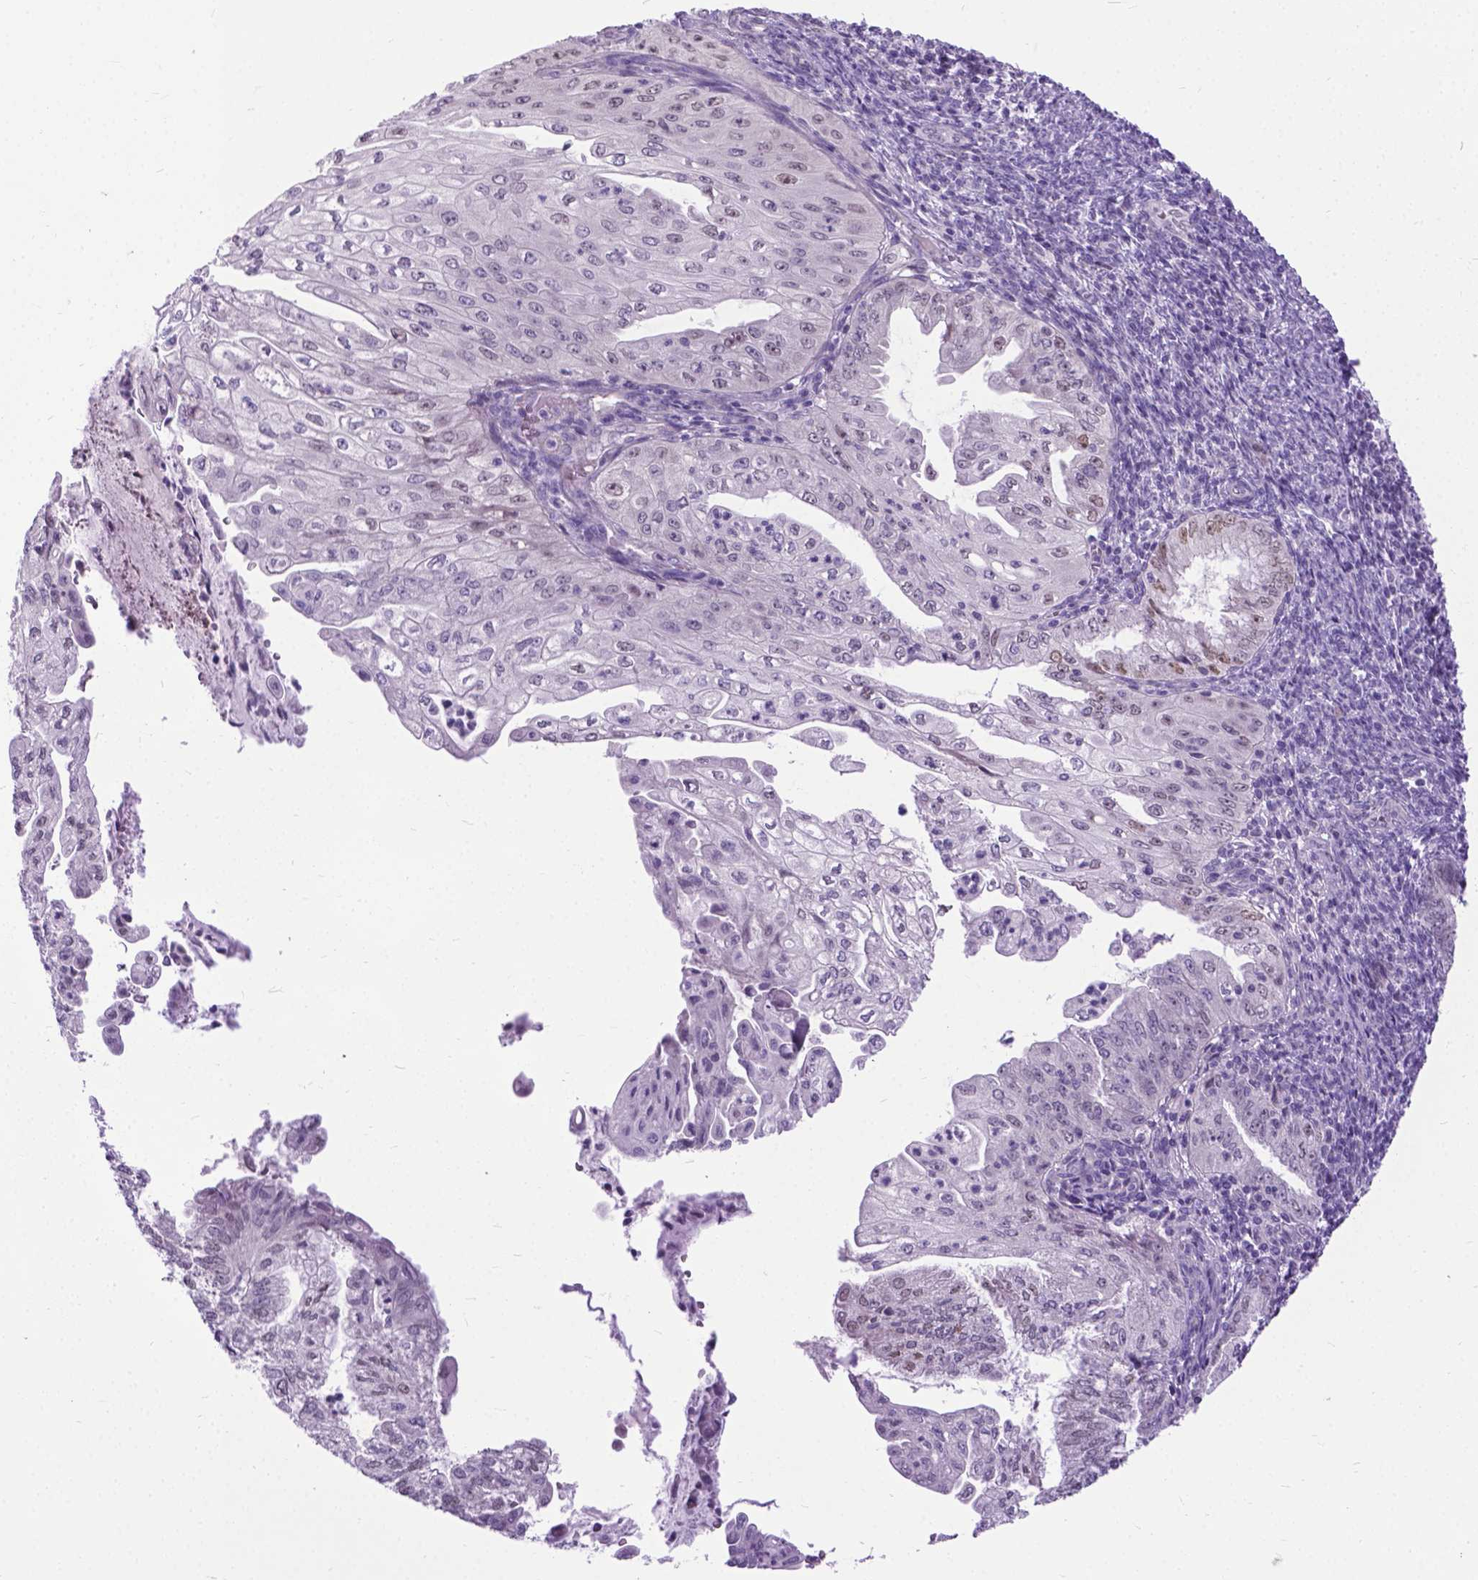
{"staining": {"intensity": "weak", "quantity": "<25%", "location": "nuclear"}, "tissue": "endometrial cancer", "cell_type": "Tumor cells", "image_type": "cancer", "snomed": [{"axis": "morphology", "description": "Adenocarcinoma, NOS"}, {"axis": "topography", "description": "Endometrium"}], "caption": "DAB (3,3'-diaminobenzidine) immunohistochemical staining of endometrial cancer exhibits no significant positivity in tumor cells.", "gene": "APCDD1L", "patient": {"sex": "female", "age": 55}}